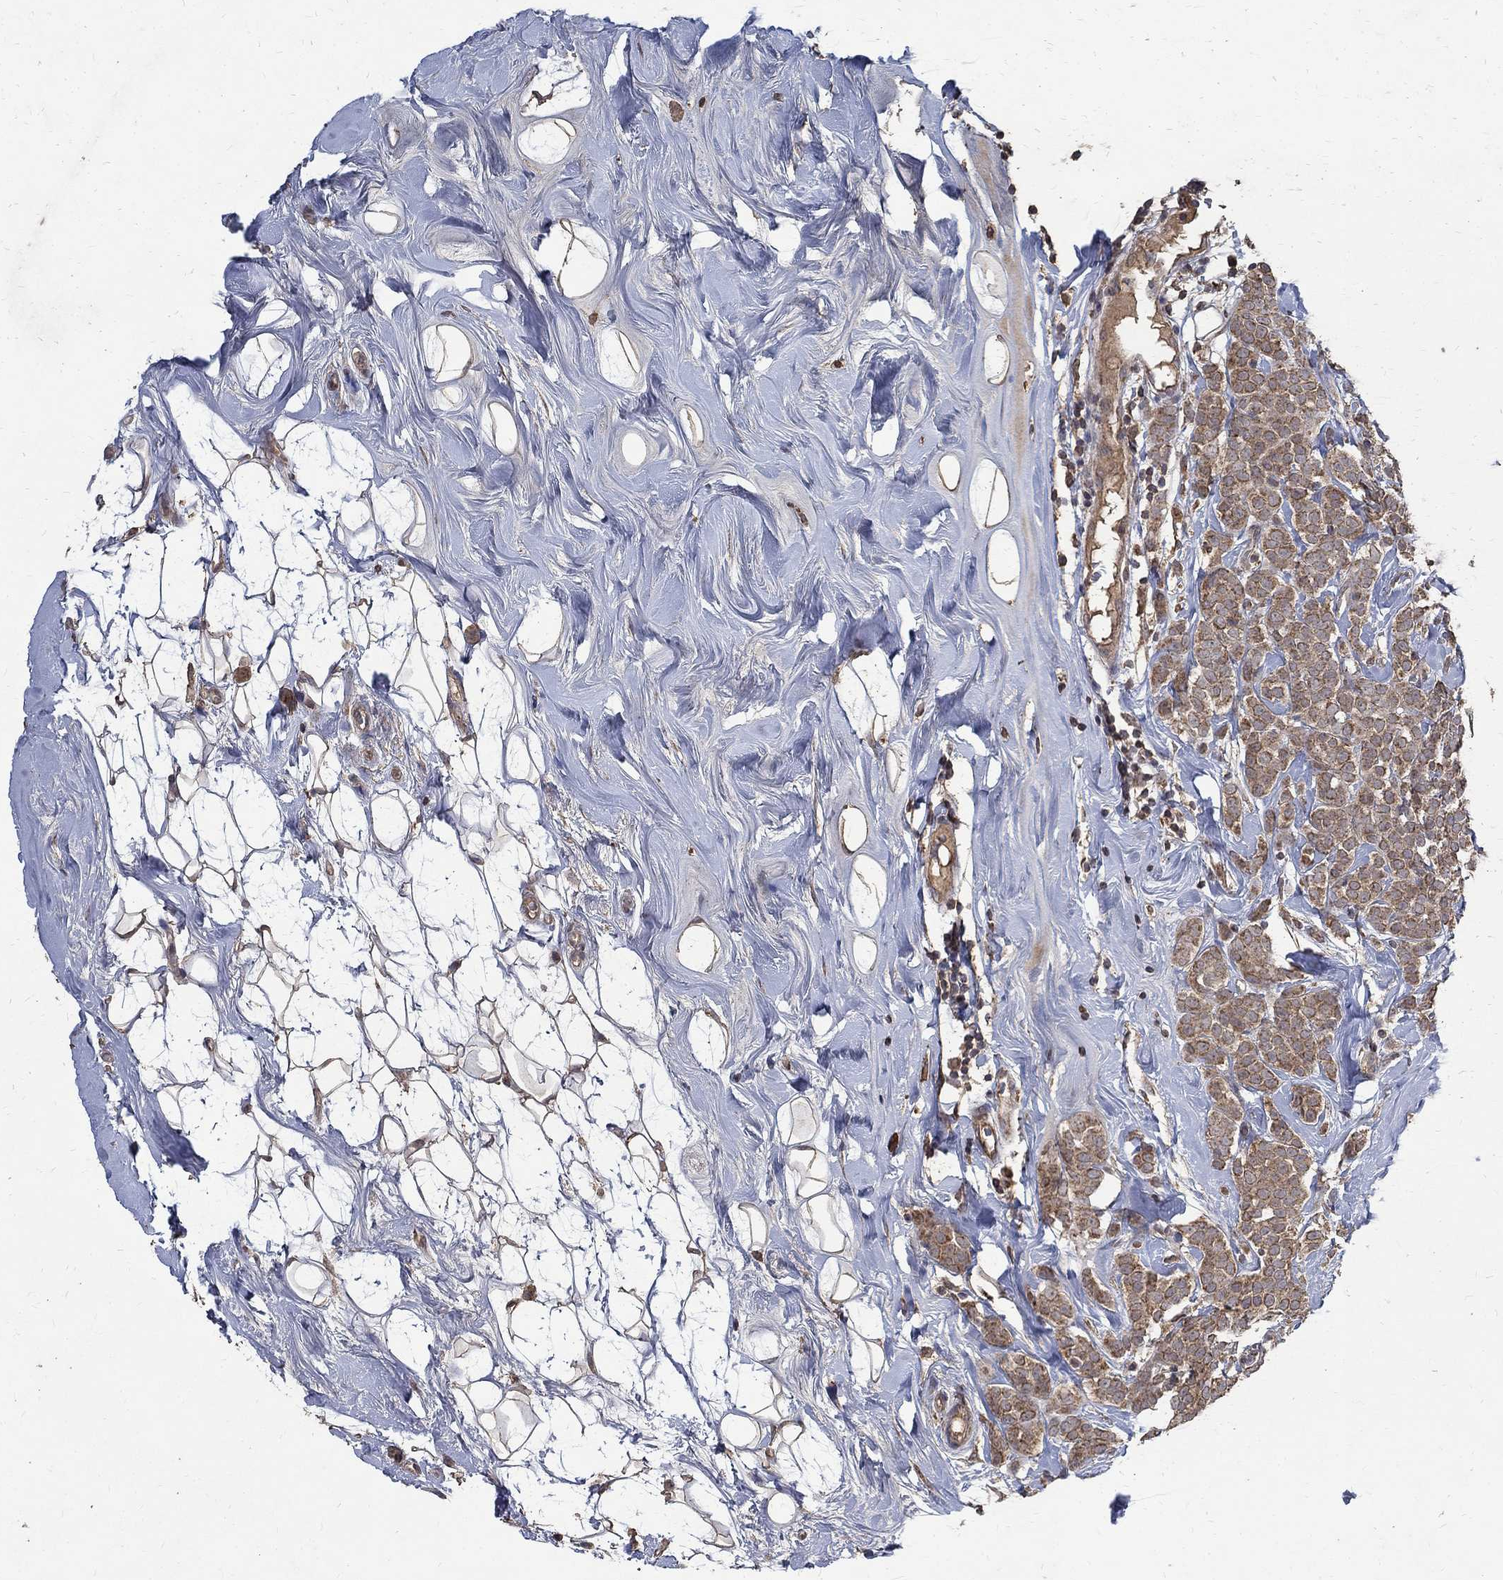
{"staining": {"intensity": "moderate", "quantity": "25%-75%", "location": "cytoplasmic/membranous,nuclear"}, "tissue": "breast cancer", "cell_type": "Tumor cells", "image_type": "cancer", "snomed": [{"axis": "morphology", "description": "Lobular carcinoma"}, {"axis": "topography", "description": "Breast"}], "caption": "Brown immunohistochemical staining in breast cancer displays moderate cytoplasmic/membranous and nuclear expression in approximately 25%-75% of tumor cells. Ihc stains the protein in brown and the nuclei are stained blue.", "gene": "C17orf75", "patient": {"sex": "female", "age": 49}}